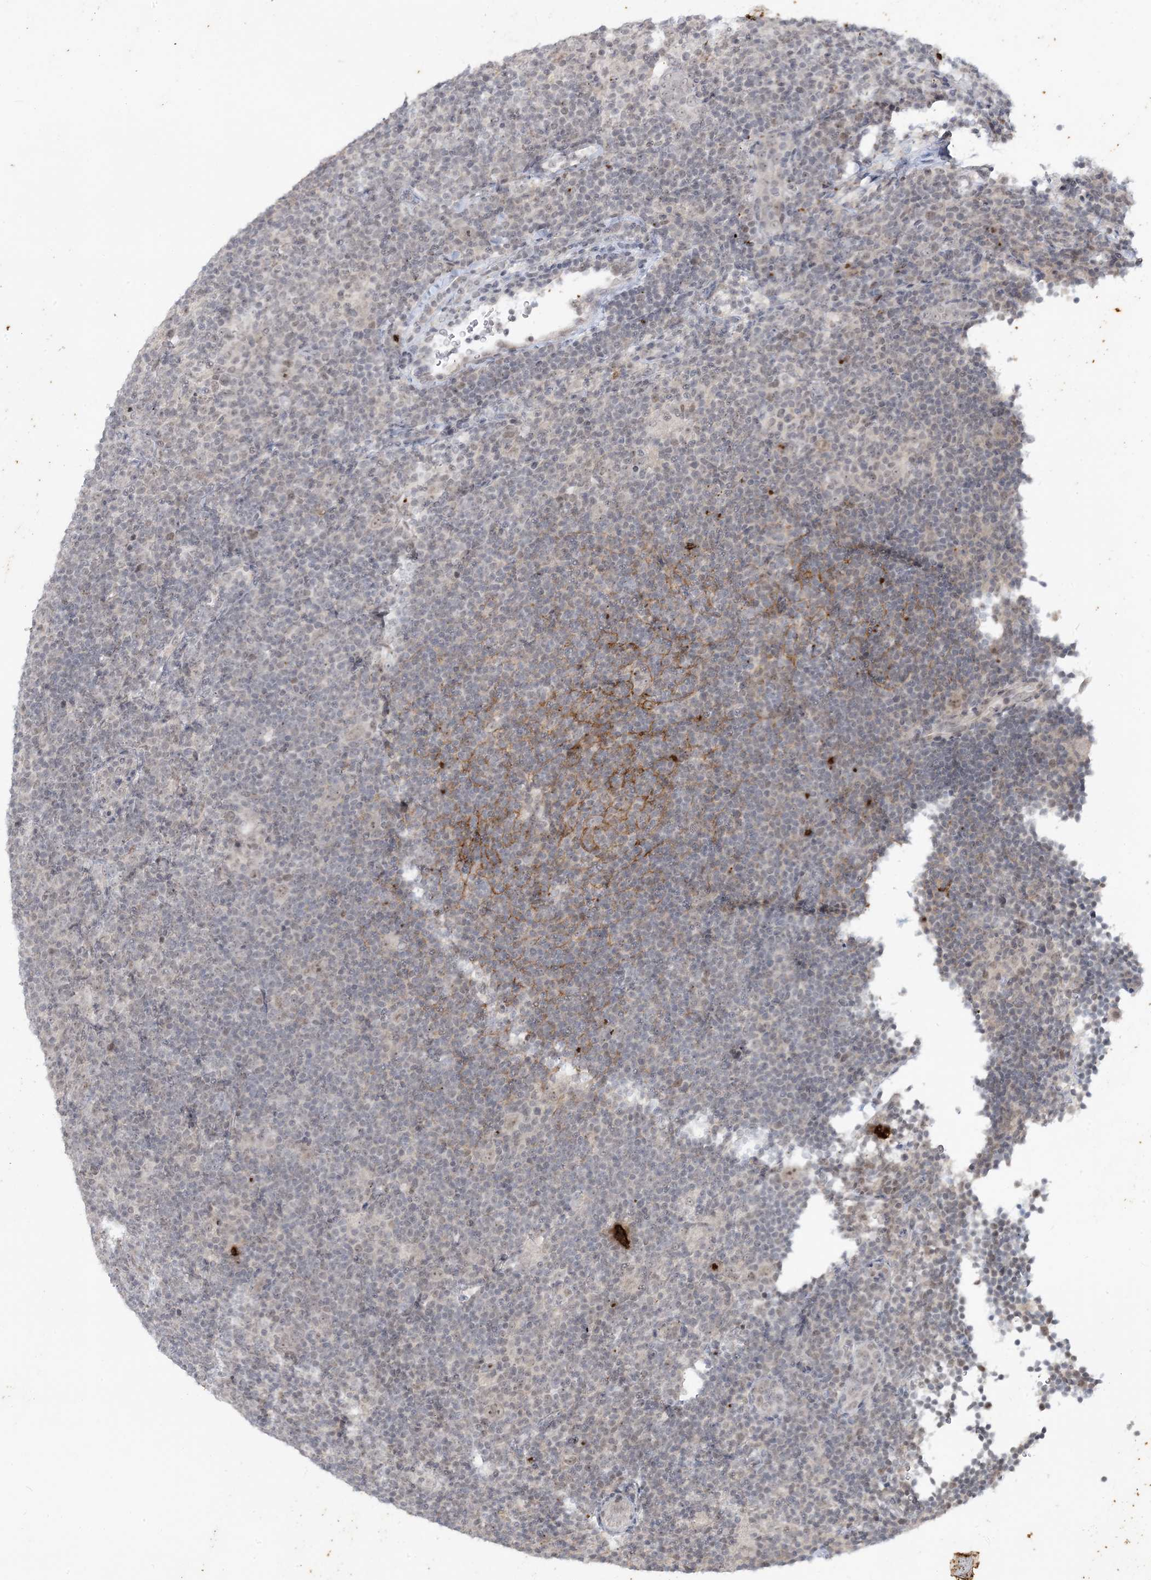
{"staining": {"intensity": "moderate", "quantity": "<25%", "location": "nuclear"}, "tissue": "lymphoma", "cell_type": "Tumor cells", "image_type": "cancer", "snomed": [{"axis": "morphology", "description": "Hodgkin's disease, NOS"}, {"axis": "topography", "description": "Lymph node"}], "caption": "Lymphoma stained with a protein marker displays moderate staining in tumor cells.", "gene": "LEXM", "patient": {"sex": "female", "age": 57}}